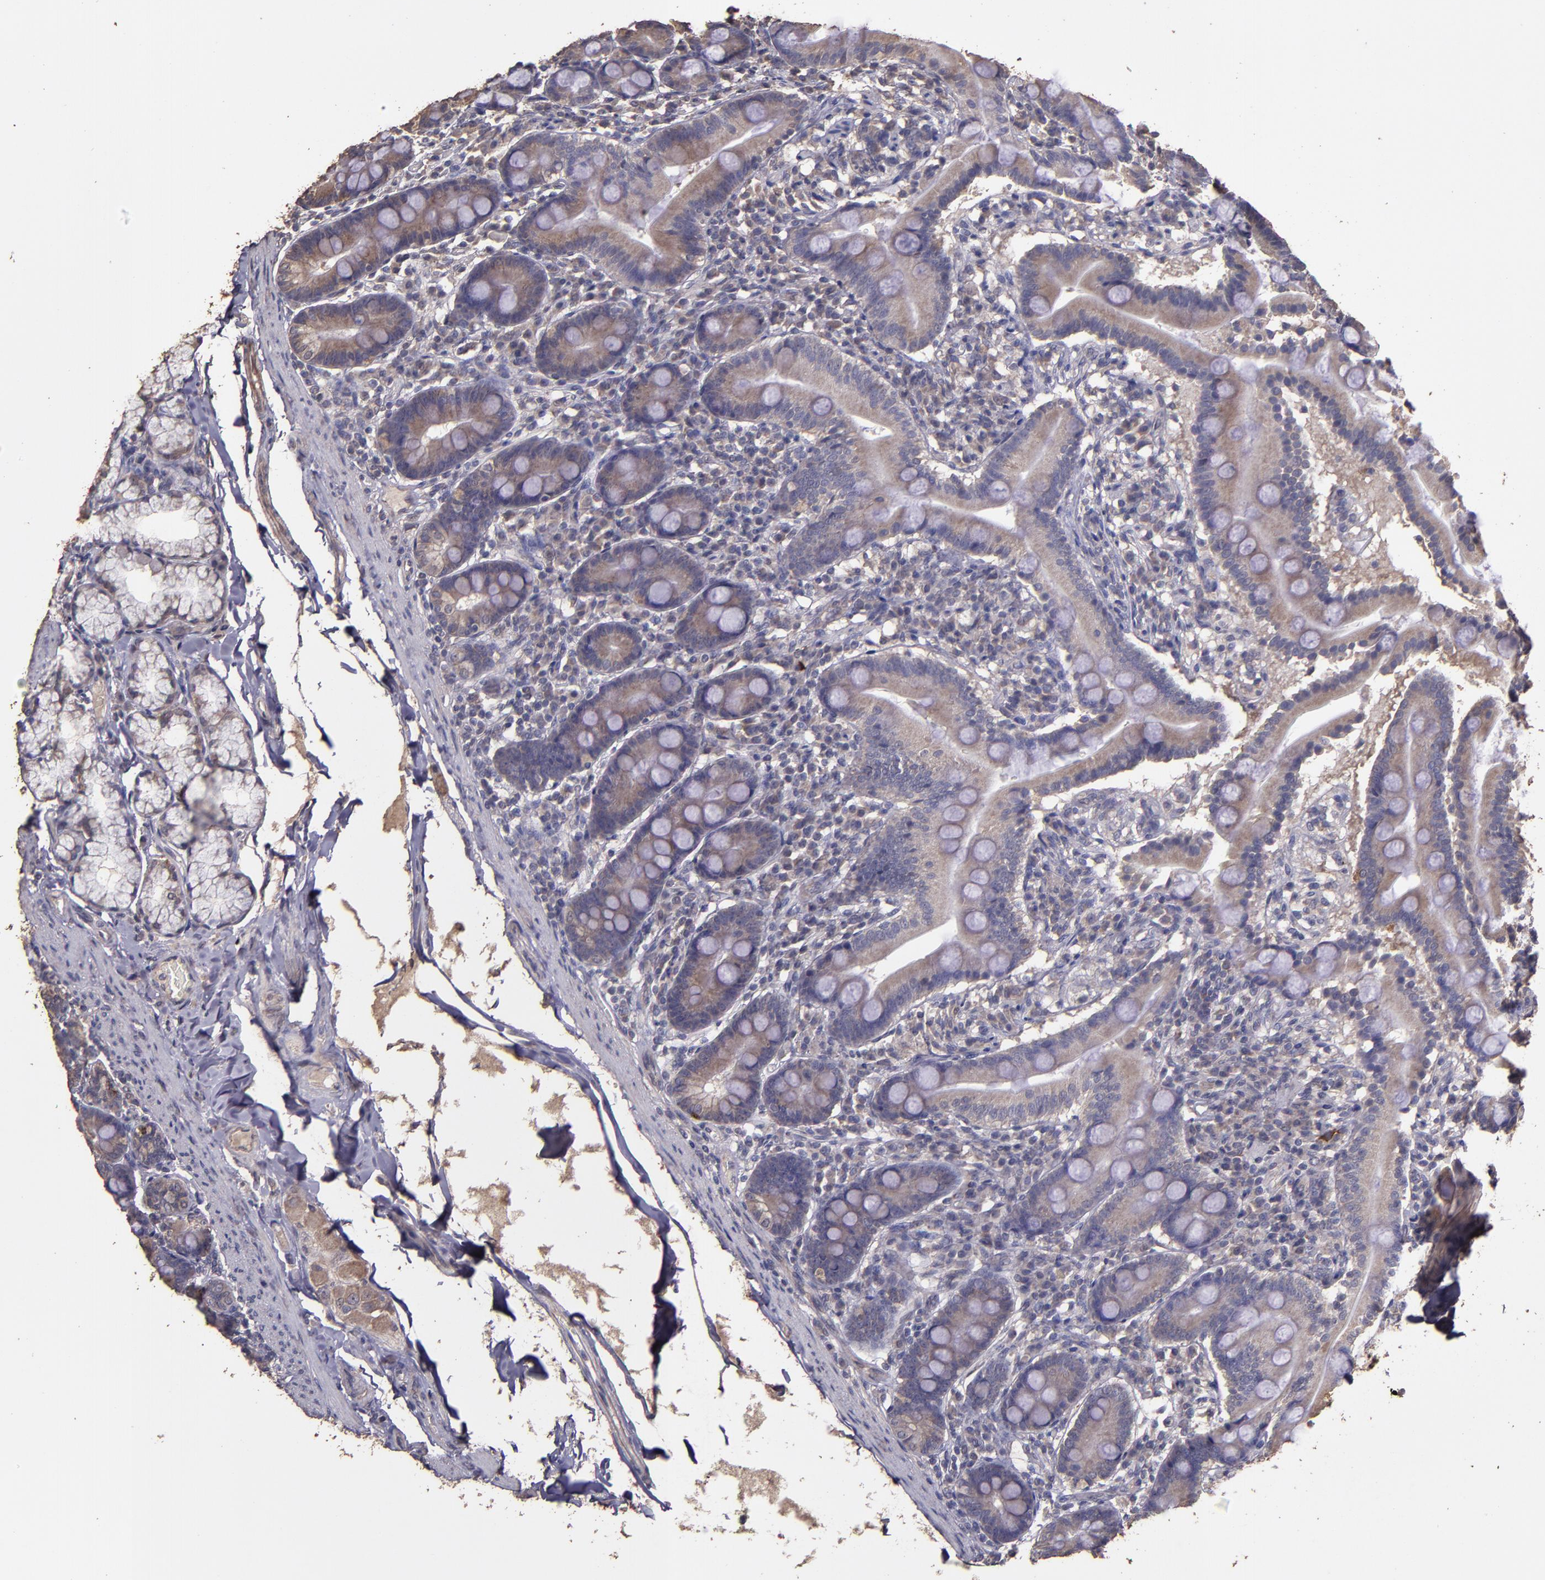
{"staining": {"intensity": "weak", "quantity": ">75%", "location": "cytoplasmic/membranous"}, "tissue": "duodenum", "cell_type": "Glandular cells", "image_type": "normal", "snomed": [{"axis": "morphology", "description": "Normal tissue, NOS"}, {"axis": "topography", "description": "Duodenum"}], "caption": "An IHC photomicrograph of unremarkable tissue is shown. Protein staining in brown shows weak cytoplasmic/membranous positivity in duodenum within glandular cells. (IHC, brightfield microscopy, high magnification).", "gene": "HECTD1", "patient": {"sex": "male", "age": 50}}